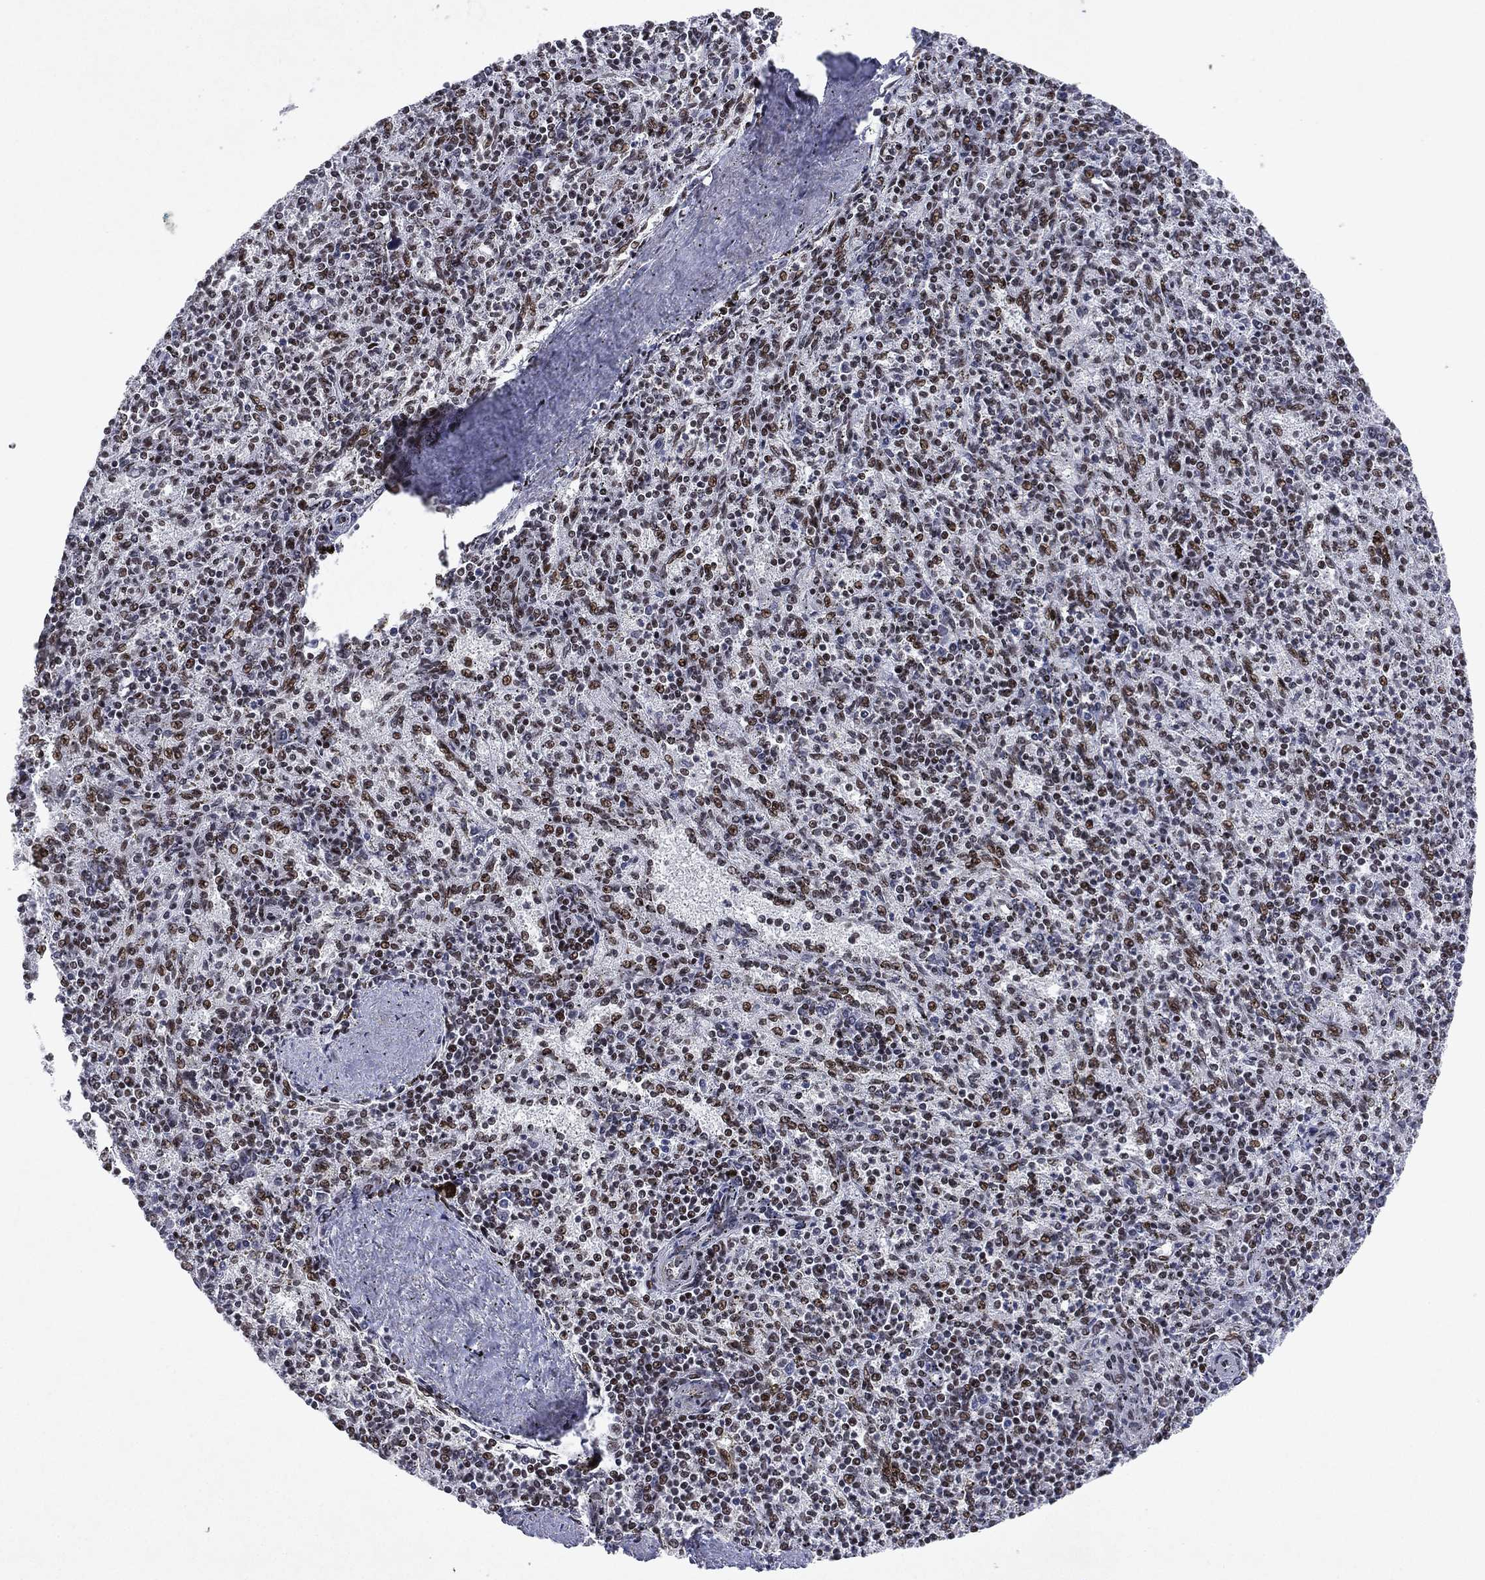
{"staining": {"intensity": "moderate", "quantity": ">75%", "location": "nuclear"}, "tissue": "spleen", "cell_type": "Cells in red pulp", "image_type": "normal", "snomed": [{"axis": "morphology", "description": "Normal tissue, NOS"}, {"axis": "topography", "description": "Spleen"}], "caption": "Cells in red pulp display moderate nuclear expression in approximately >75% of cells in benign spleen.", "gene": "RTF1", "patient": {"sex": "female", "age": 37}}